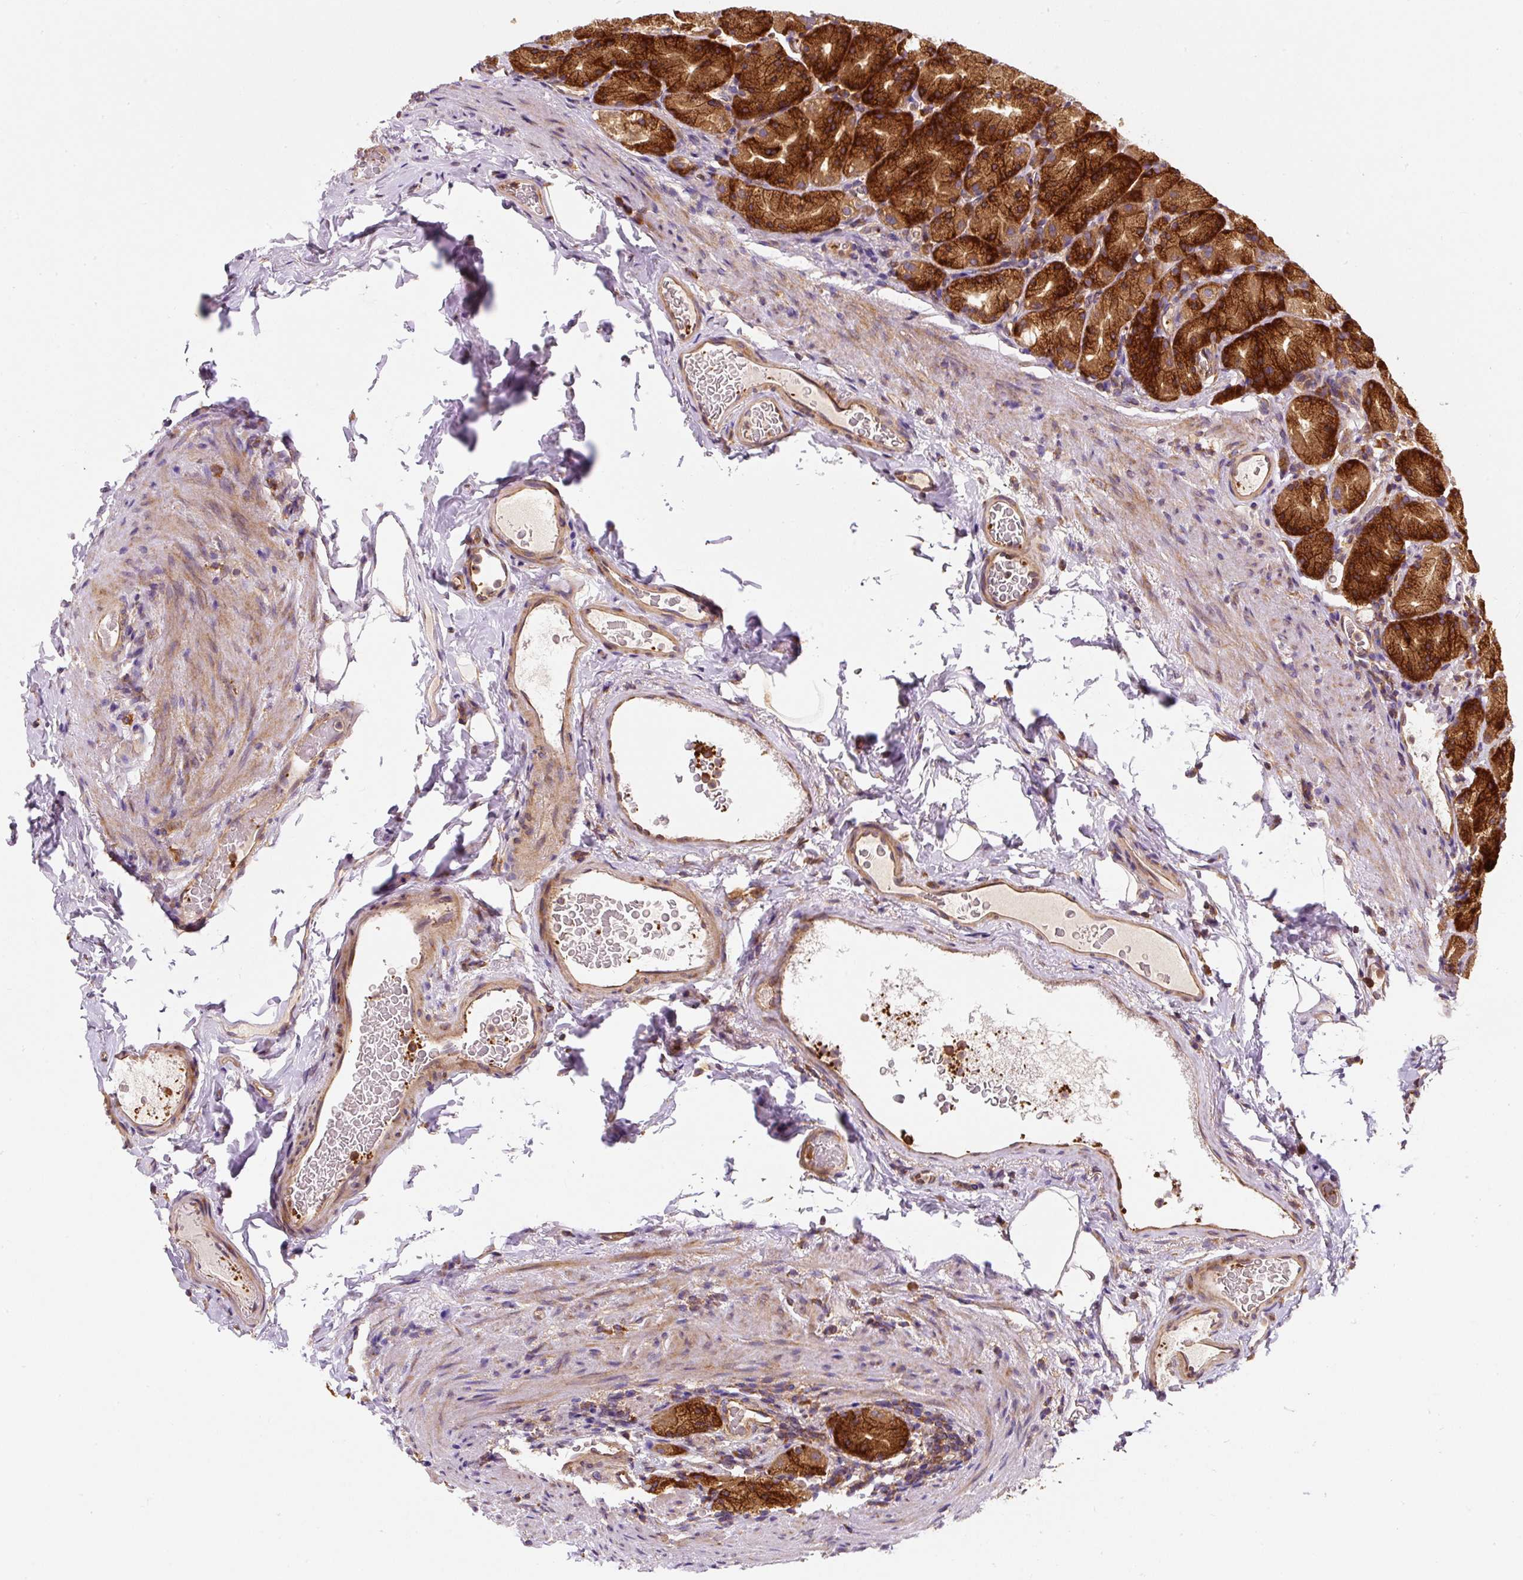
{"staining": {"intensity": "strong", "quantity": ">75%", "location": "cytoplasmic/membranous"}, "tissue": "stomach", "cell_type": "Glandular cells", "image_type": "normal", "snomed": [{"axis": "morphology", "description": "Normal tissue, NOS"}, {"axis": "topography", "description": "Stomach, upper"}, {"axis": "topography", "description": "Stomach"}], "caption": "Glandular cells show high levels of strong cytoplasmic/membranous expression in about >75% of cells in unremarkable human stomach. The protein of interest is shown in brown color, while the nuclei are stained blue.", "gene": "EIF2S2", "patient": {"sex": "male", "age": 68}}